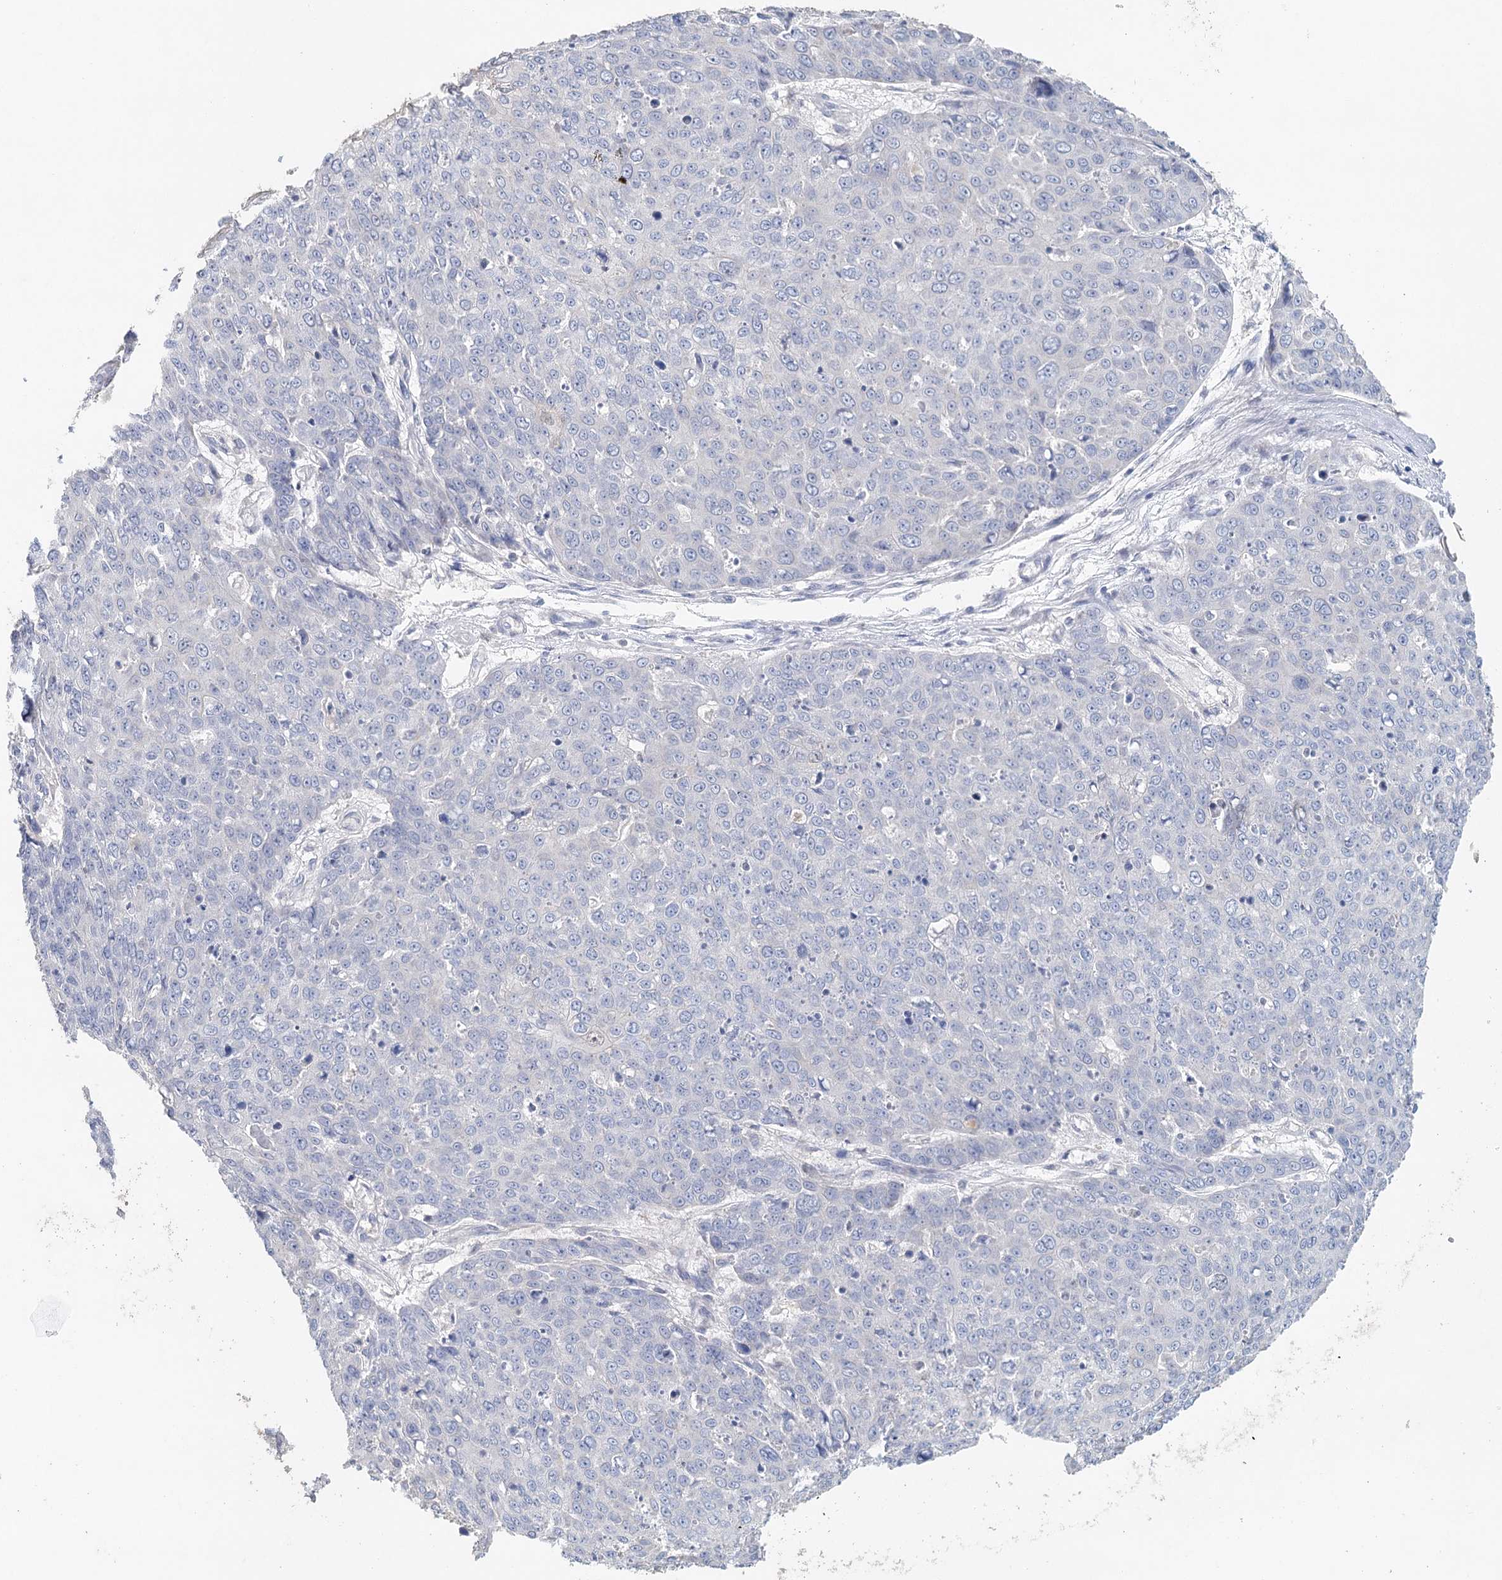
{"staining": {"intensity": "negative", "quantity": "none", "location": "none"}, "tissue": "skin cancer", "cell_type": "Tumor cells", "image_type": "cancer", "snomed": [{"axis": "morphology", "description": "Squamous cell carcinoma, NOS"}, {"axis": "topography", "description": "Skin"}], "caption": "A micrograph of squamous cell carcinoma (skin) stained for a protein exhibits no brown staining in tumor cells.", "gene": "MYL6B", "patient": {"sex": "male", "age": 71}}